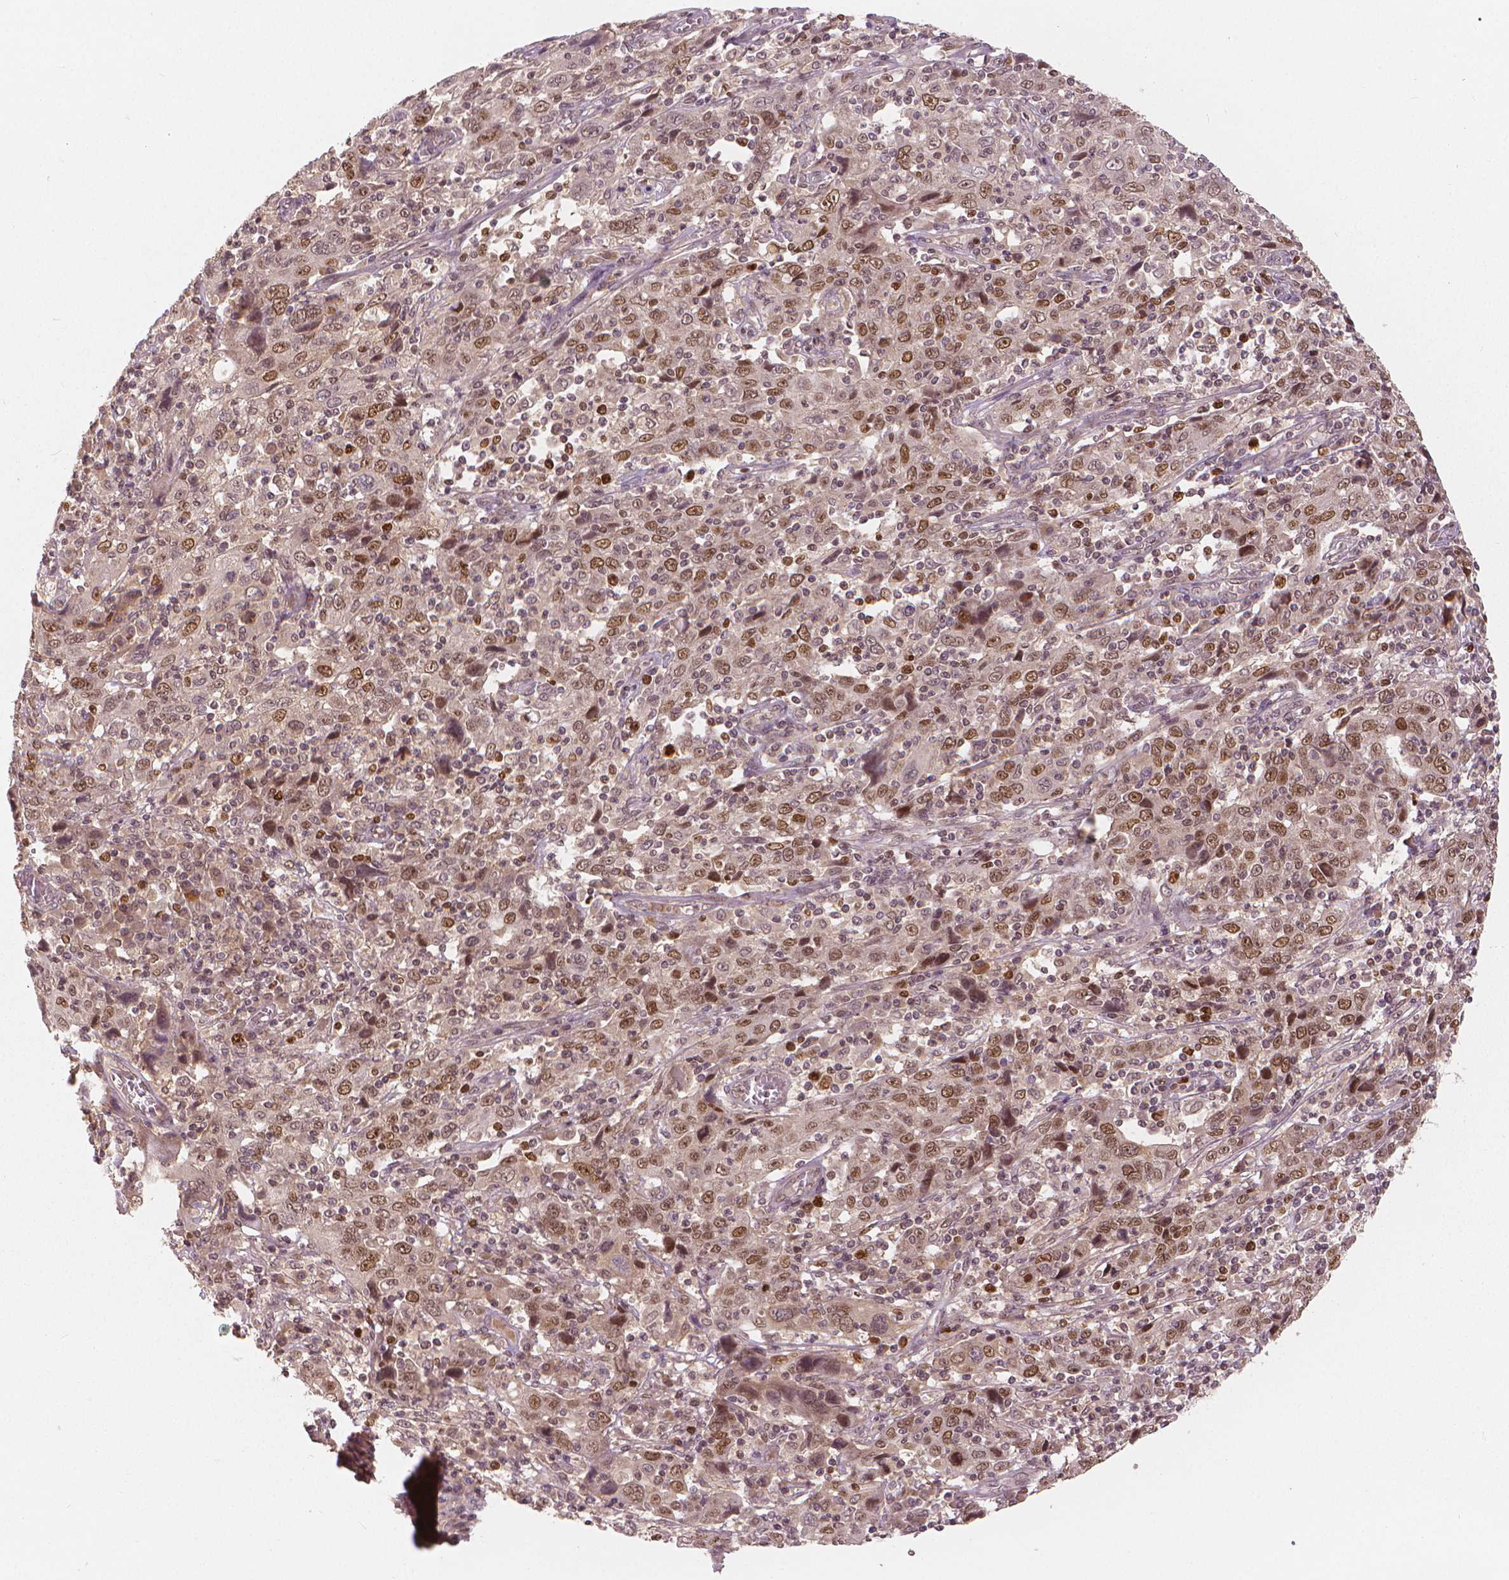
{"staining": {"intensity": "moderate", "quantity": "25%-75%", "location": "nuclear"}, "tissue": "cervical cancer", "cell_type": "Tumor cells", "image_type": "cancer", "snomed": [{"axis": "morphology", "description": "Squamous cell carcinoma, NOS"}, {"axis": "topography", "description": "Cervix"}], "caption": "A brown stain labels moderate nuclear expression of a protein in squamous cell carcinoma (cervical) tumor cells. Immunohistochemistry (ihc) stains the protein in brown and the nuclei are stained blue.", "gene": "NSD2", "patient": {"sex": "female", "age": 46}}